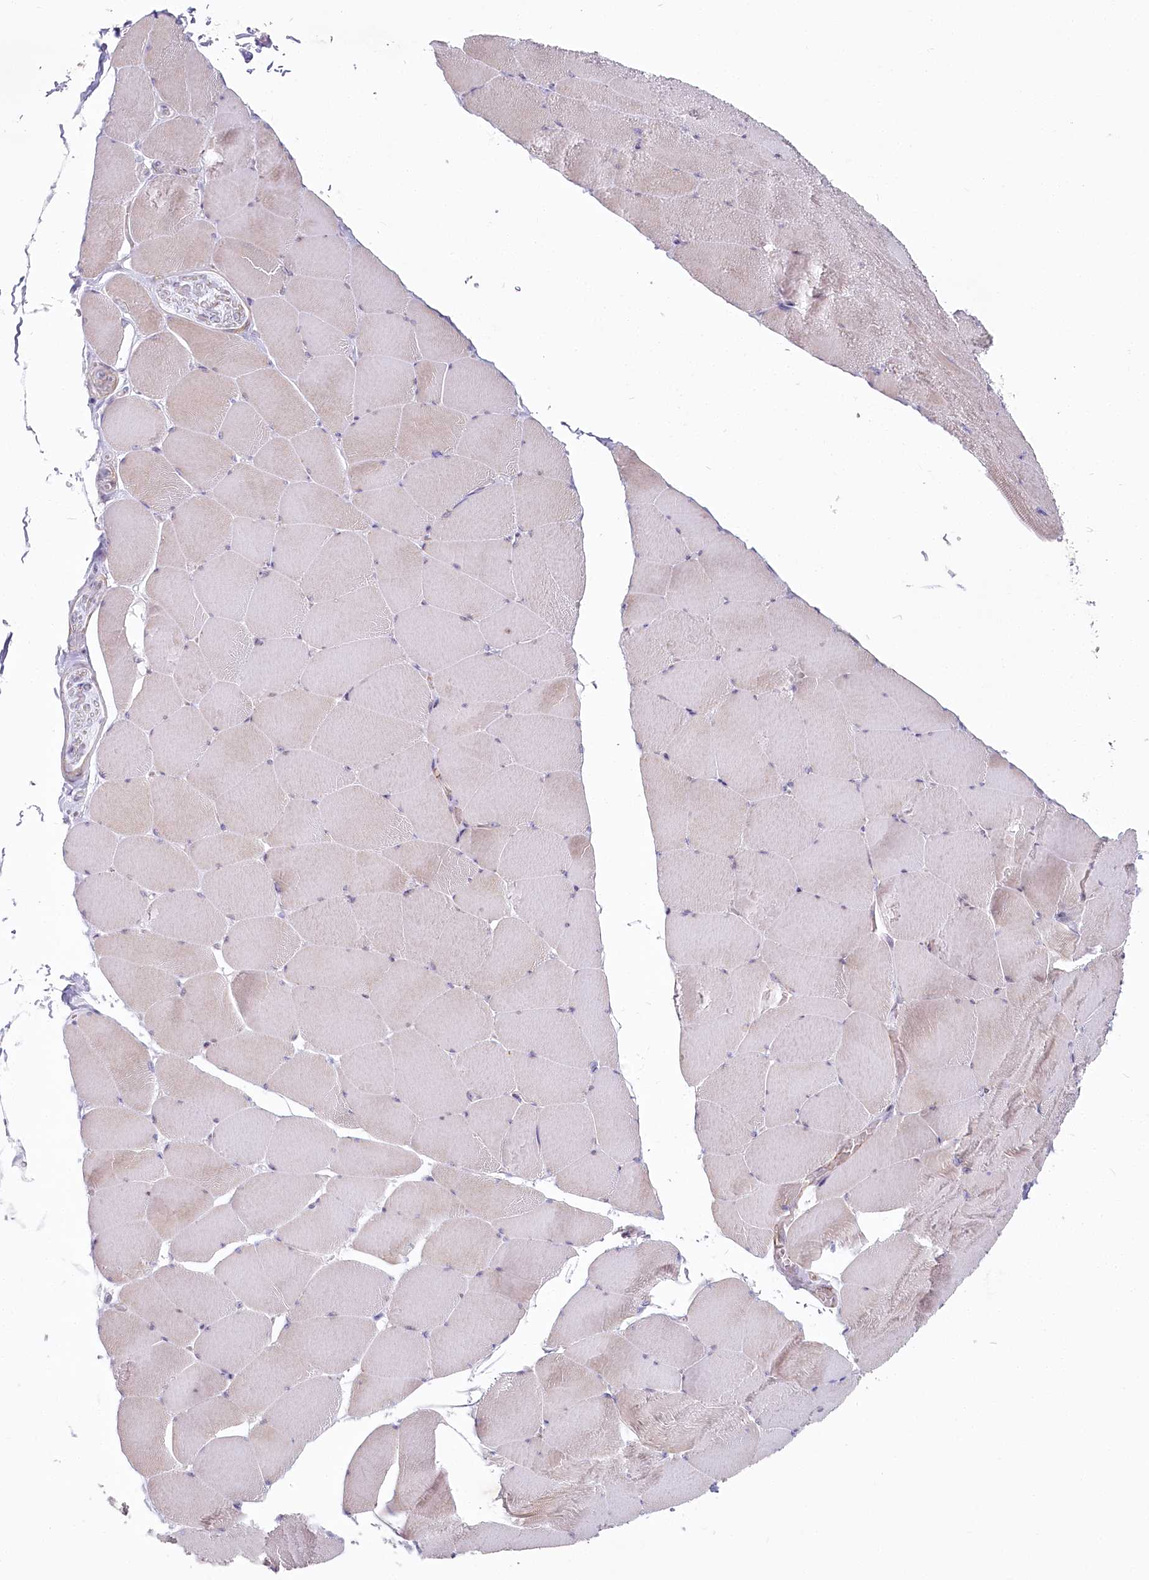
{"staining": {"intensity": "weak", "quantity": "<25%", "location": "cytoplasmic/membranous"}, "tissue": "skeletal muscle", "cell_type": "Myocytes", "image_type": "normal", "snomed": [{"axis": "morphology", "description": "Normal tissue, NOS"}, {"axis": "topography", "description": "Skeletal muscle"}], "caption": "IHC of unremarkable skeletal muscle displays no expression in myocytes.", "gene": "ABHD8", "patient": {"sex": "male", "age": 62}}